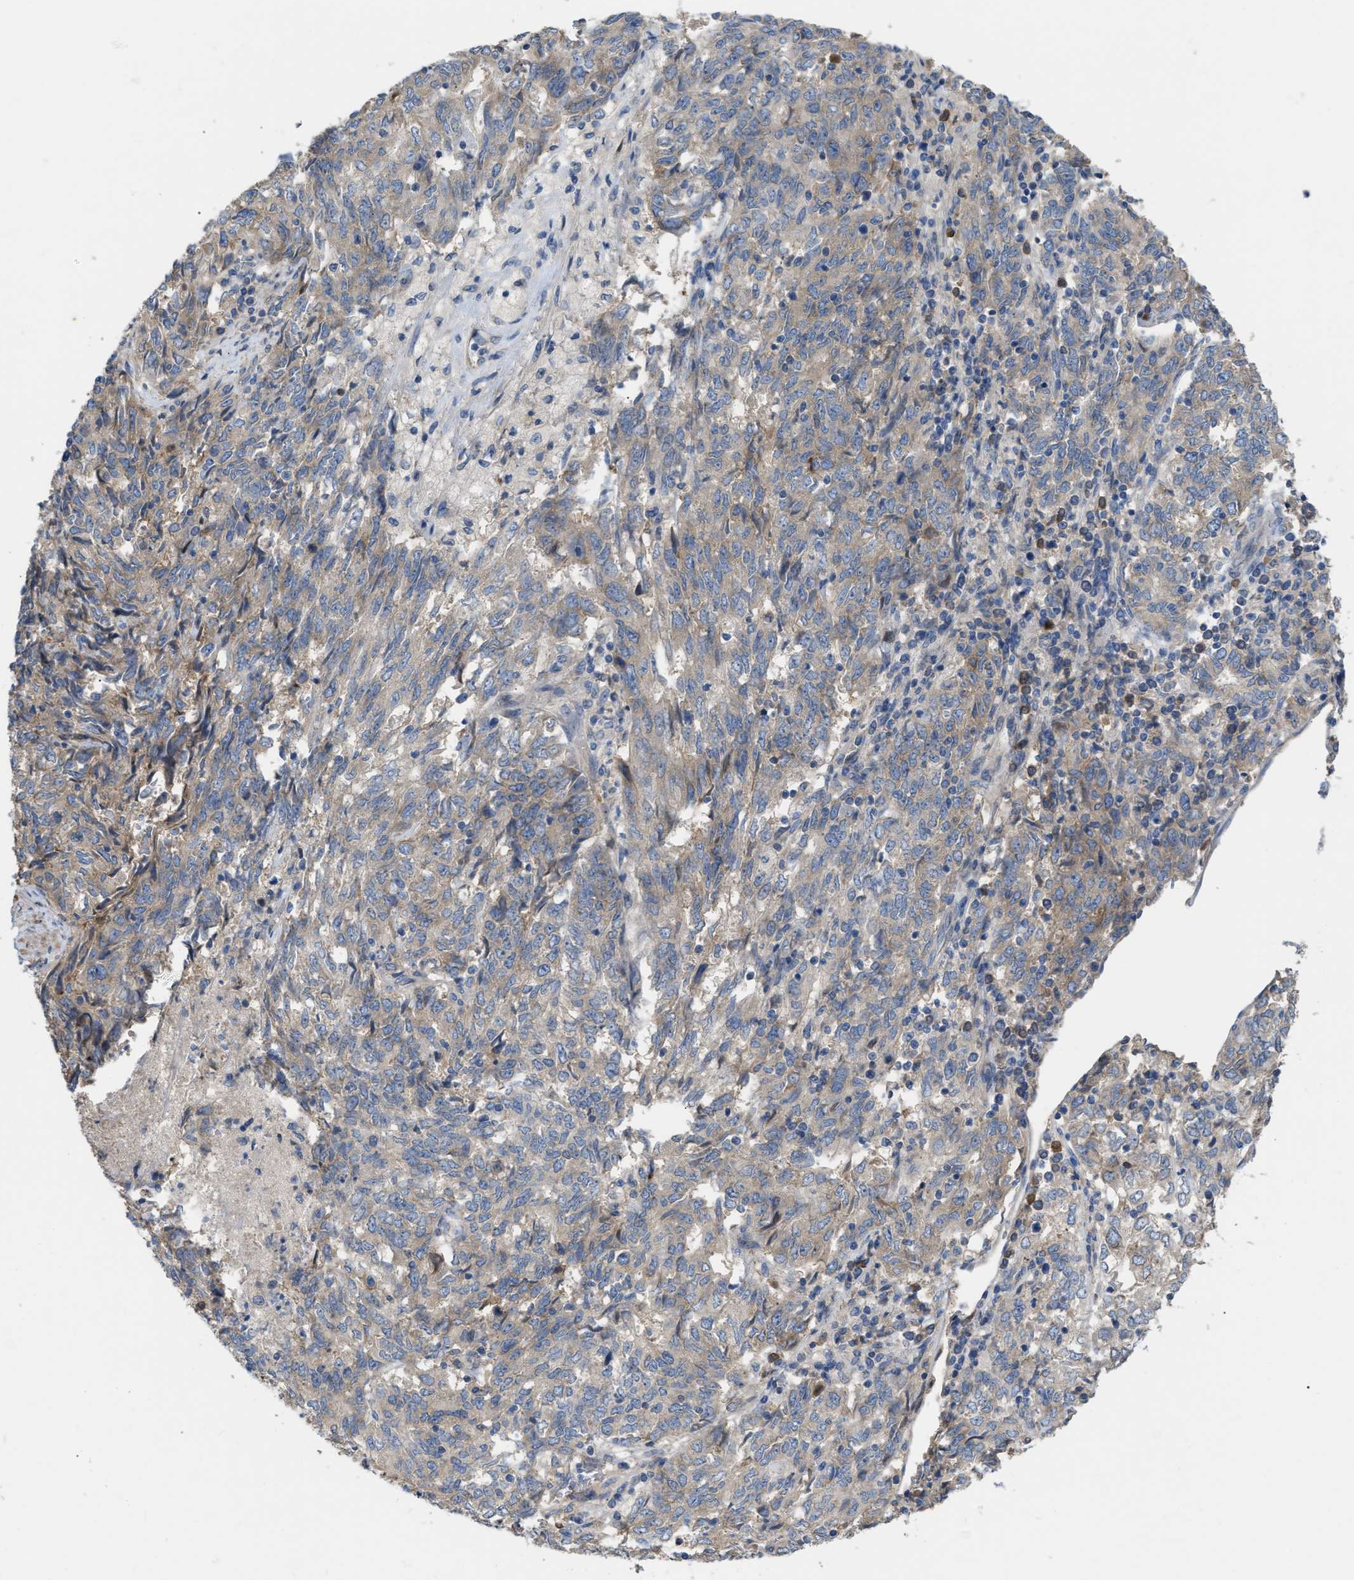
{"staining": {"intensity": "weak", "quantity": ">75%", "location": "cytoplasmic/membranous"}, "tissue": "endometrial cancer", "cell_type": "Tumor cells", "image_type": "cancer", "snomed": [{"axis": "morphology", "description": "Adenocarcinoma, NOS"}, {"axis": "topography", "description": "Endometrium"}], "caption": "An immunohistochemistry (IHC) image of tumor tissue is shown. Protein staining in brown labels weak cytoplasmic/membranous positivity in endometrial cancer within tumor cells. Ihc stains the protein in brown and the nuclei are stained blue.", "gene": "DHX58", "patient": {"sex": "female", "age": 80}}